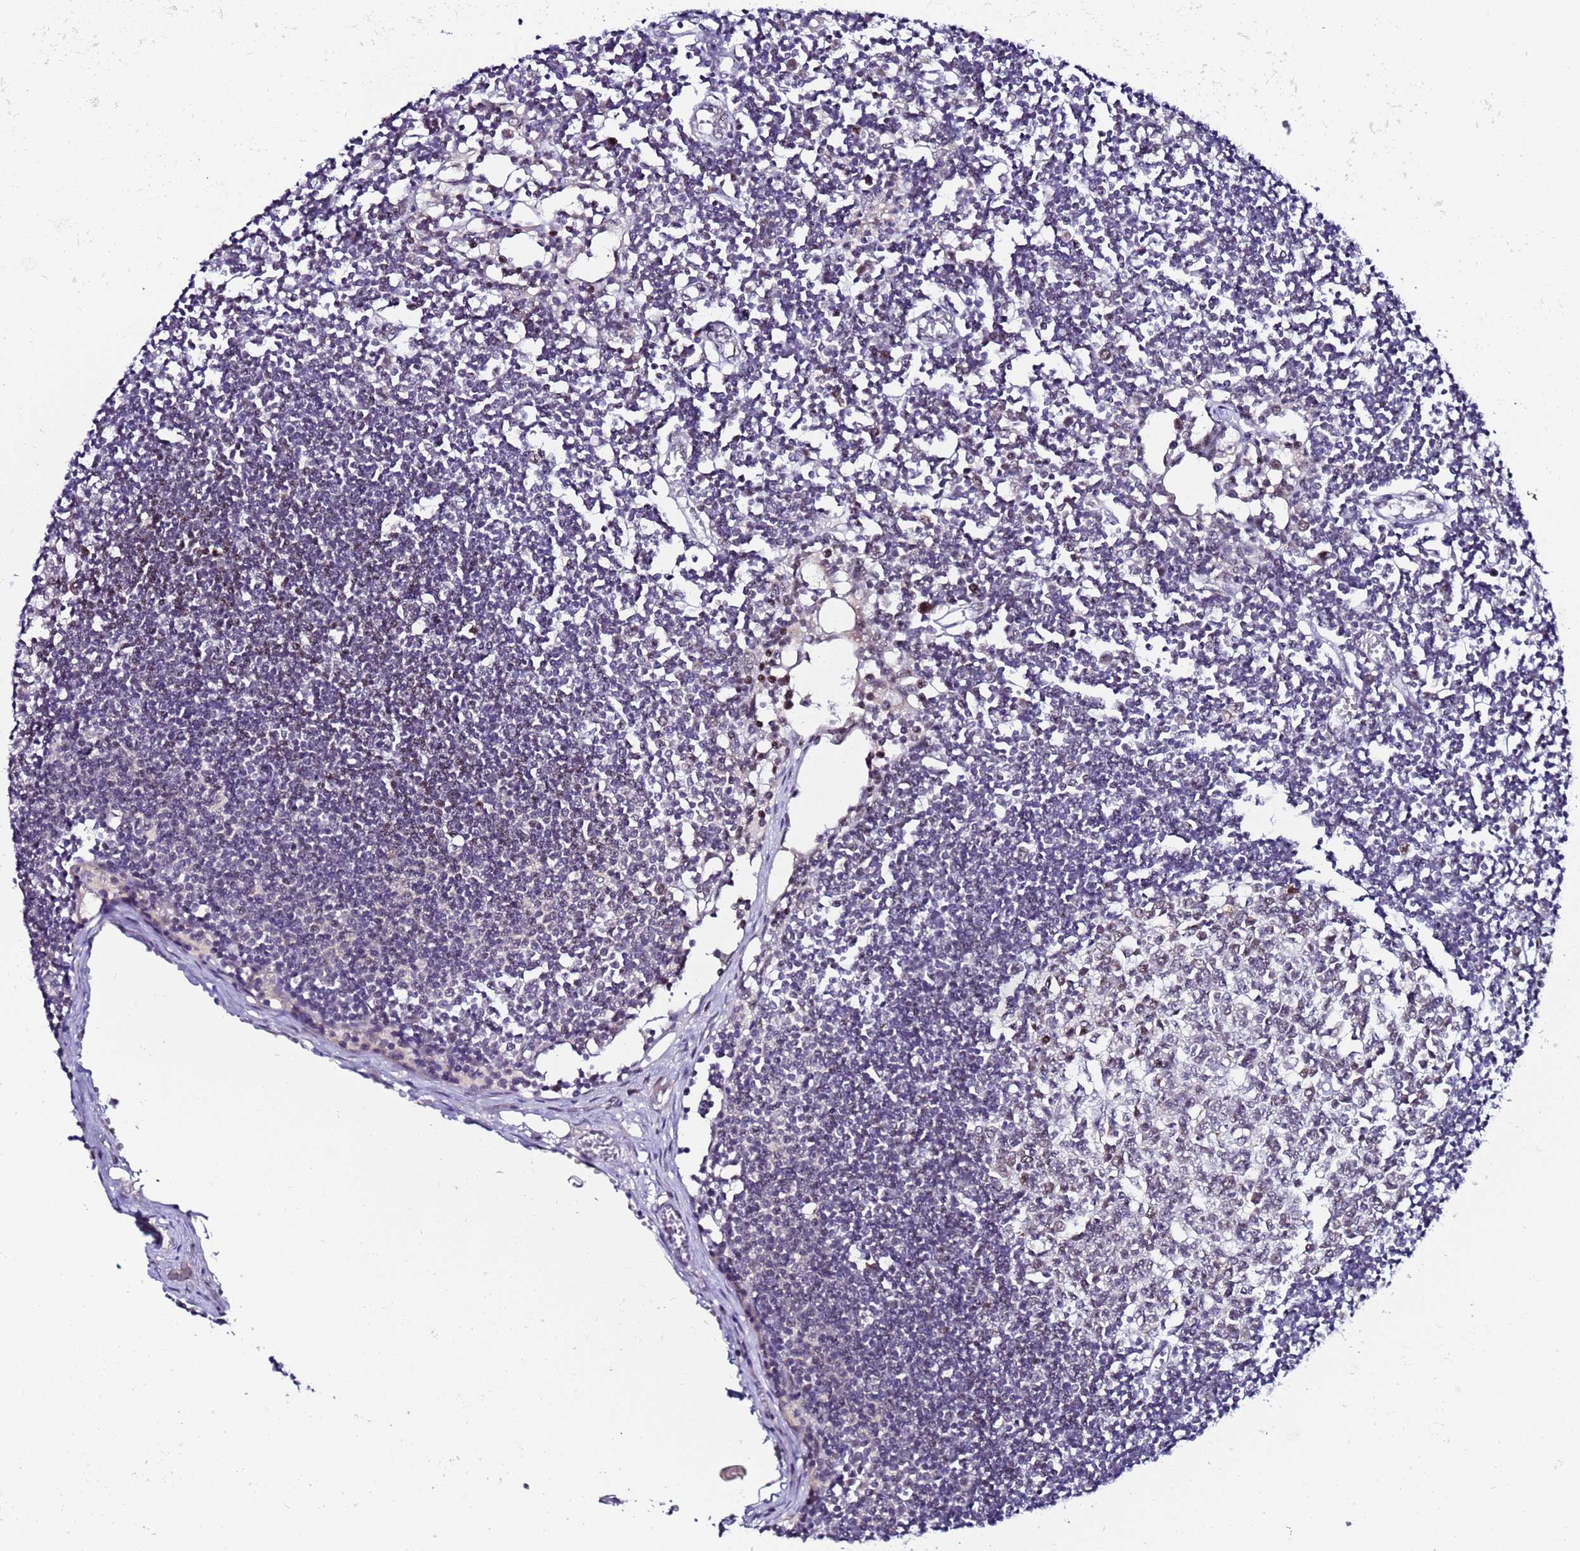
{"staining": {"intensity": "weak", "quantity": "25%-75%", "location": "nuclear"}, "tissue": "lymph node", "cell_type": "Germinal center cells", "image_type": "normal", "snomed": [{"axis": "morphology", "description": "Normal tissue, NOS"}, {"axis": "topography", "description": "Lymph node"}], "caption": "Unremarkable lymph node demonstrates weak nuclear staining in approximately 25%-75% of germinal center cells The protein of interest is stained brown, and the nuclei are stained in blue (DAB IHC with brightfield microscopy, high magnification)..", "gene": "C19orf47", "patient": {"sex": "female", "age": 11}}